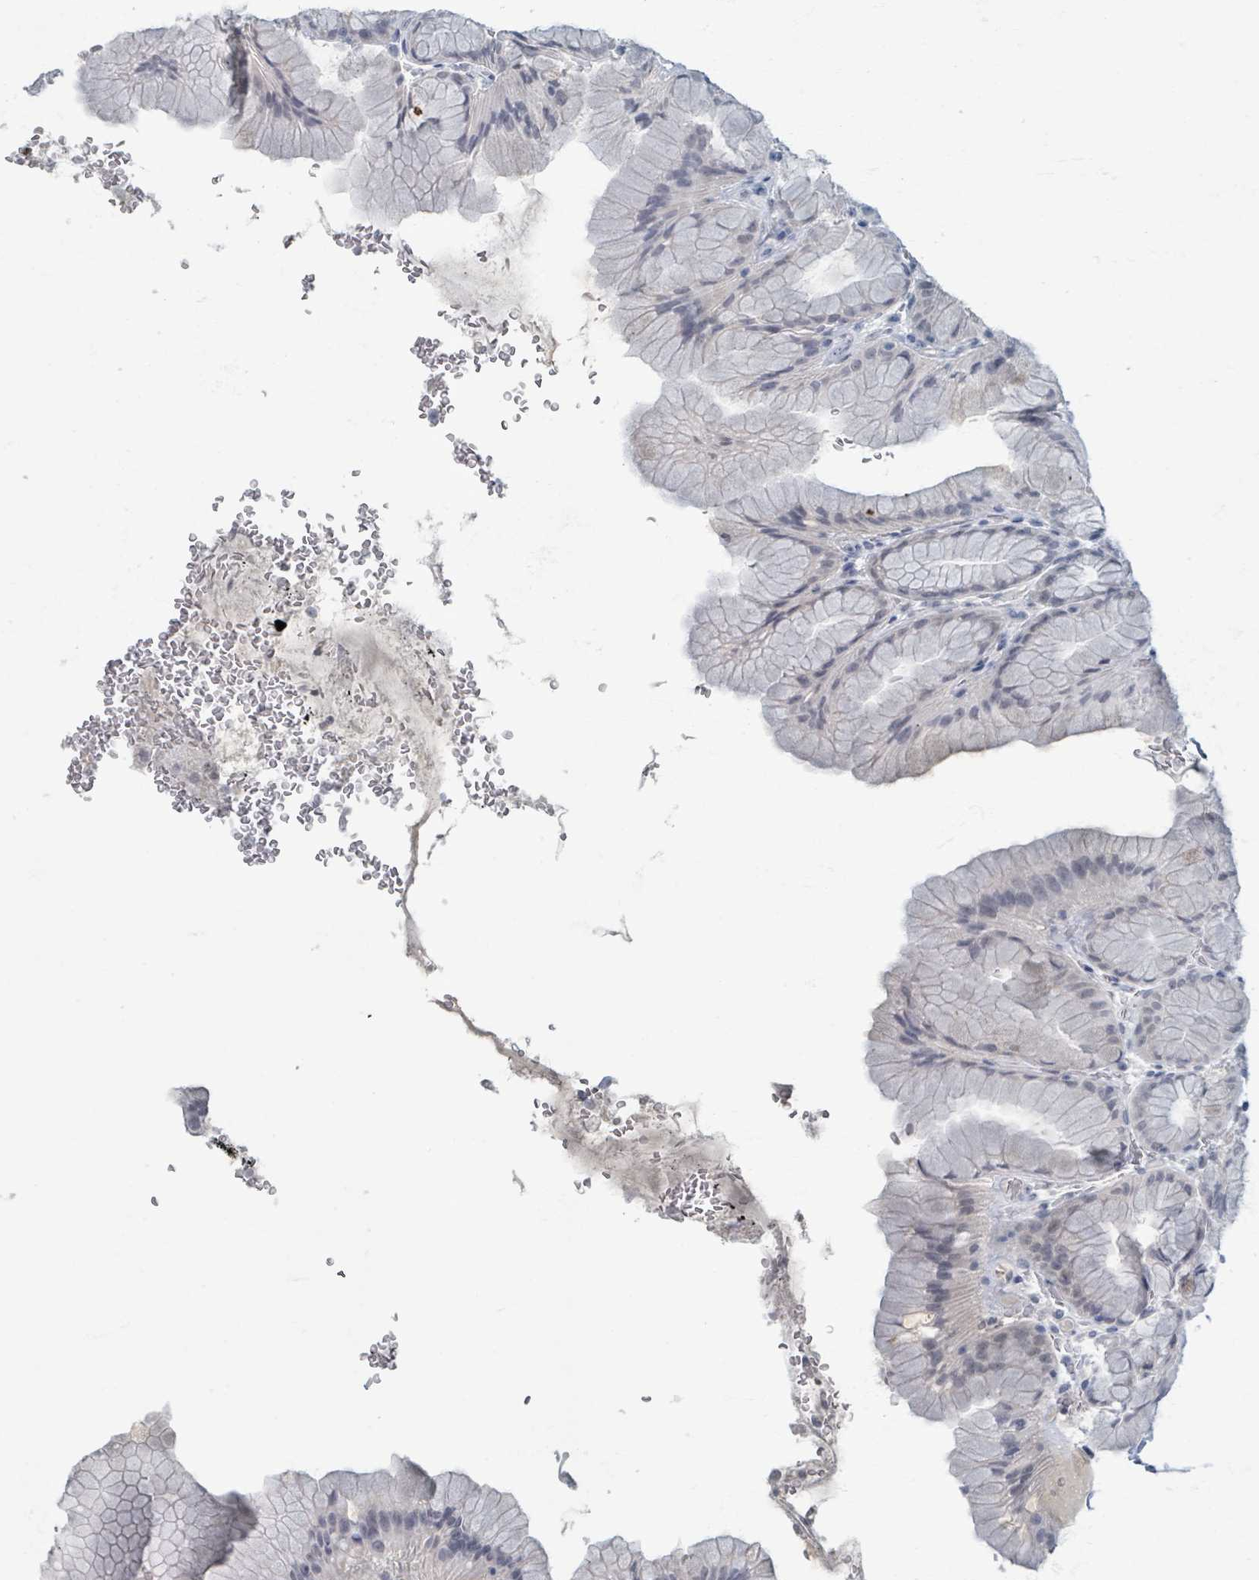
{"staining": {"intensity": "negative", "quantity": "none", "location": "none"}, "tissue": "stomach", "cell_type": "Glandular cells", "image_type": "normal", "snomed": [{"axis": "morphology", "description": "Normal tissue, NOS"}, {"axis": "topography", "description": "Stomach, upper"}, {"axis": "topography", "description": "Stomach, lower"}], "caption": "A histopathology image of stomach stained for a protein exhibits no brown staining in glandular cells. (DAB IHC, high magnification).", "gene": "WNT11", "patient": {"sex": "male", "age": 67}}